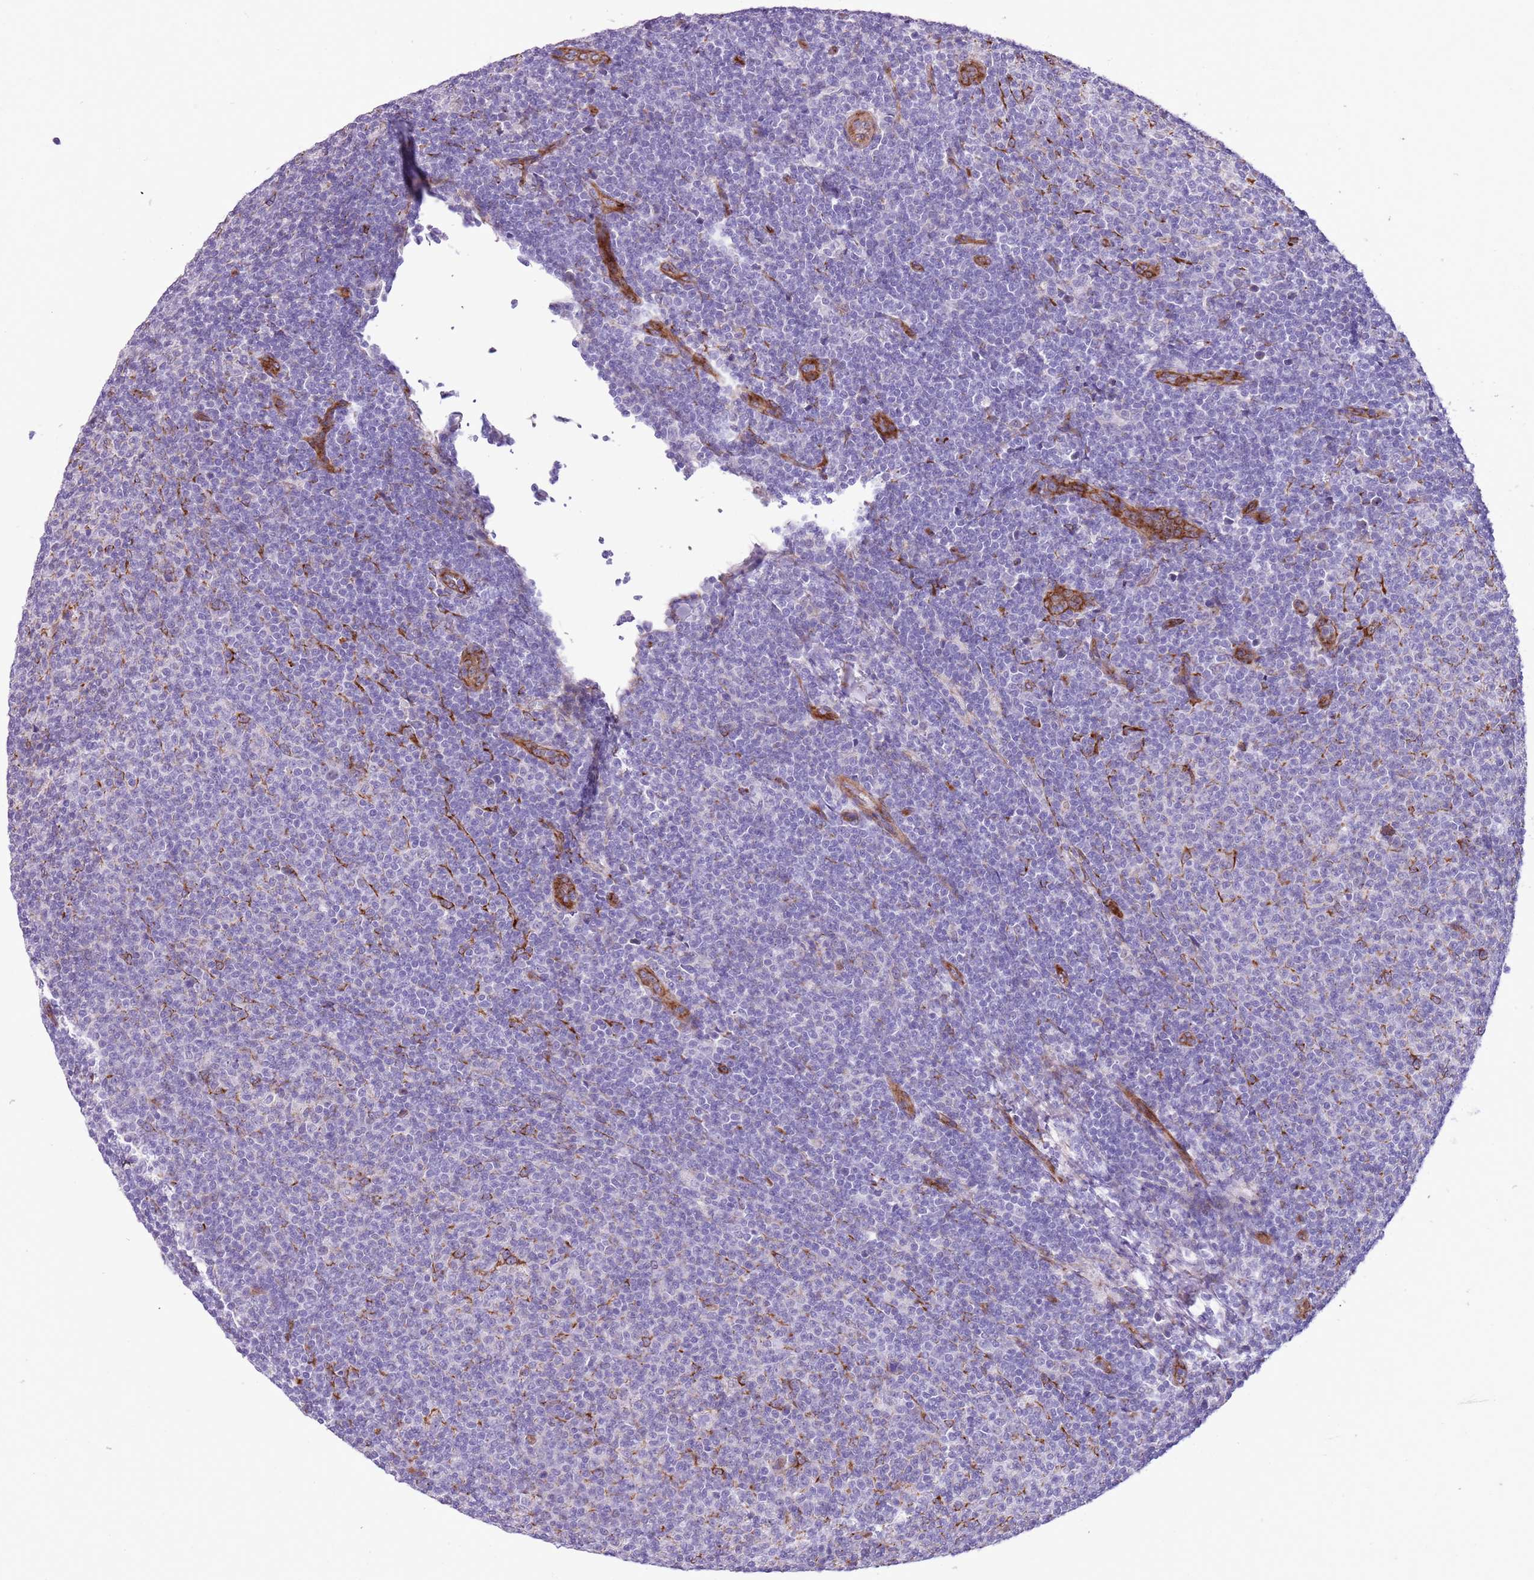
{"staining": {"intensity": "negative", "quantity": "none", "location": "none"}, "tissue": "lymphoma", "cell_type": "Tumor cells", "image_type": "cancer", "snomed": [{"axis": "morphology", "description": "Malignant lymphoma, non-Hodgkin's type, Low grade"}, {"axis": "topography", "description": "Lymph node"}], "caption": "Lymphoma was stained to show a protein in brown. There is no significant staining in tumor cells.", "gene": "MRPL32", "patient": {"sex": "male", "age": 66}}